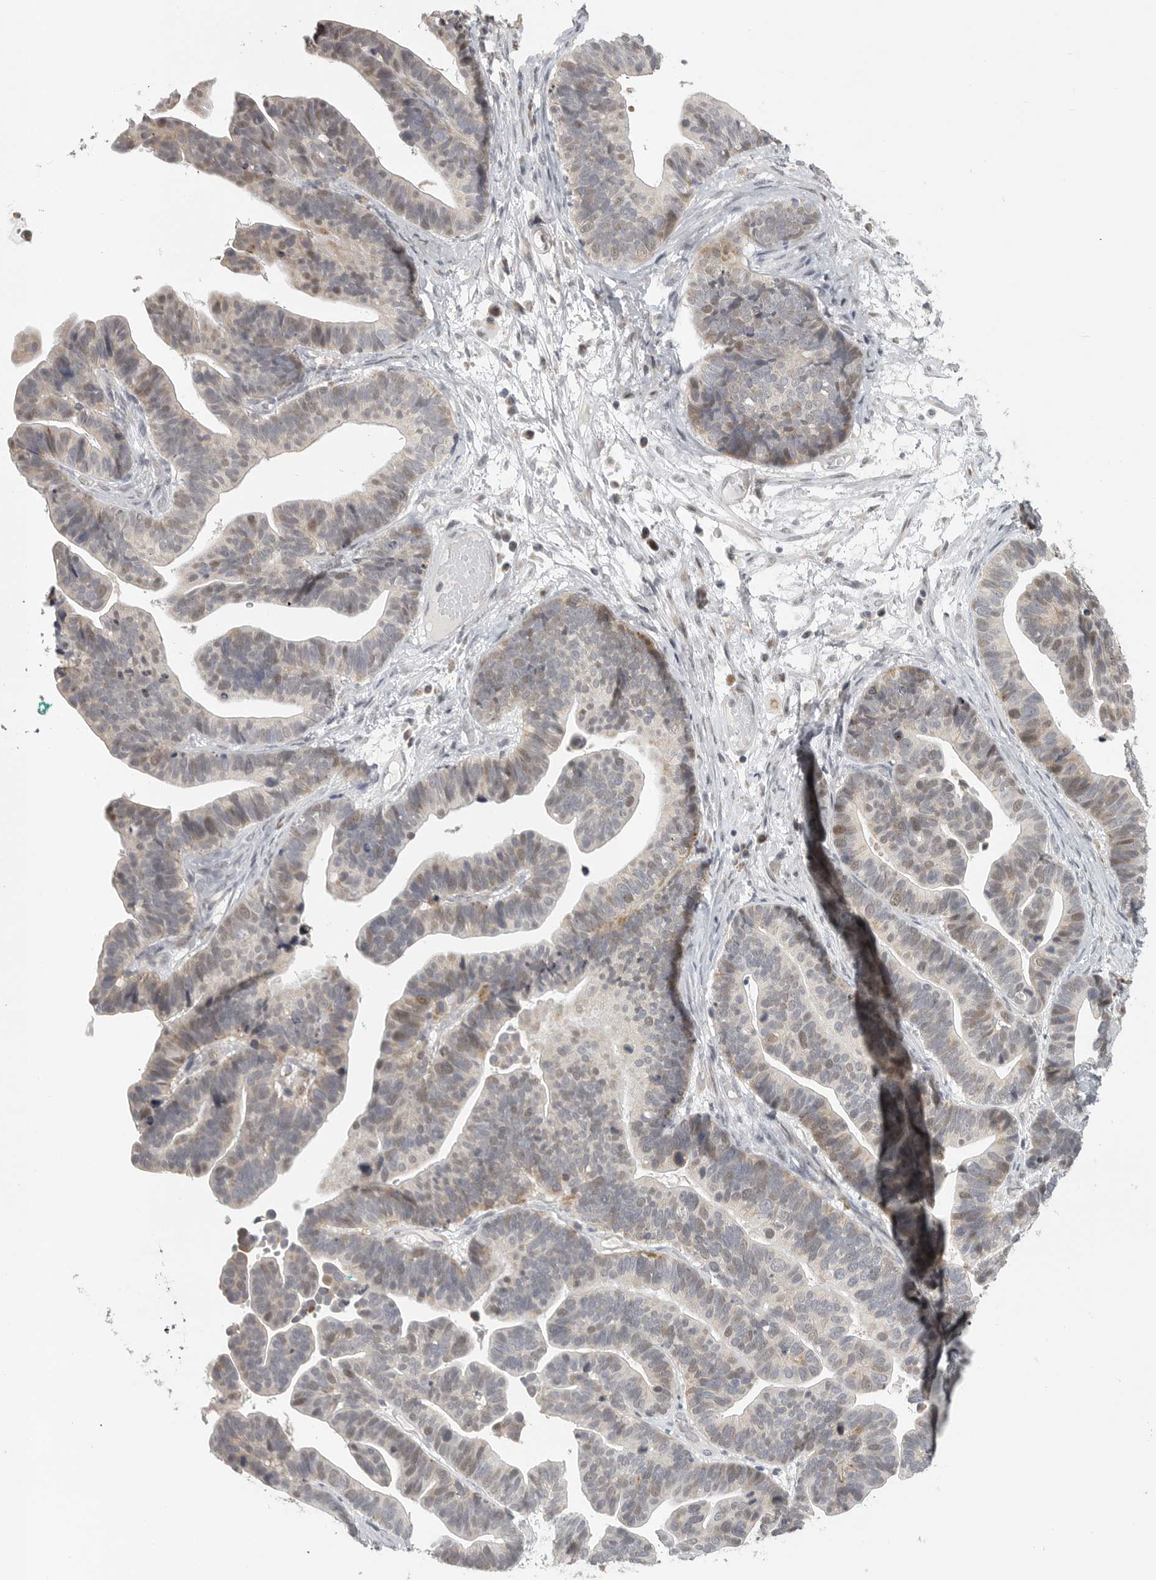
{"staining": {"intensity": "weak", "quantity": "25%-75%", "location": "nuclear"}, "tissue": "ovarian cancer", "cell_type": "Tumor cells", "image_type": "cancer", "snomed": [{"axis": "morphology", "description": "Cystadenocarcinoma, serous, NOS"}, {"axis": "topography", "description": "Ovary"}], "caption": "Brown immunohistochemical staining in serous cystadenocarcinoma (ovarian) shows weak nuclear staining in about 25%-75% of tumor cells.", "gene": "POLE2", "patient": {"sex": "female", "age": 56}}